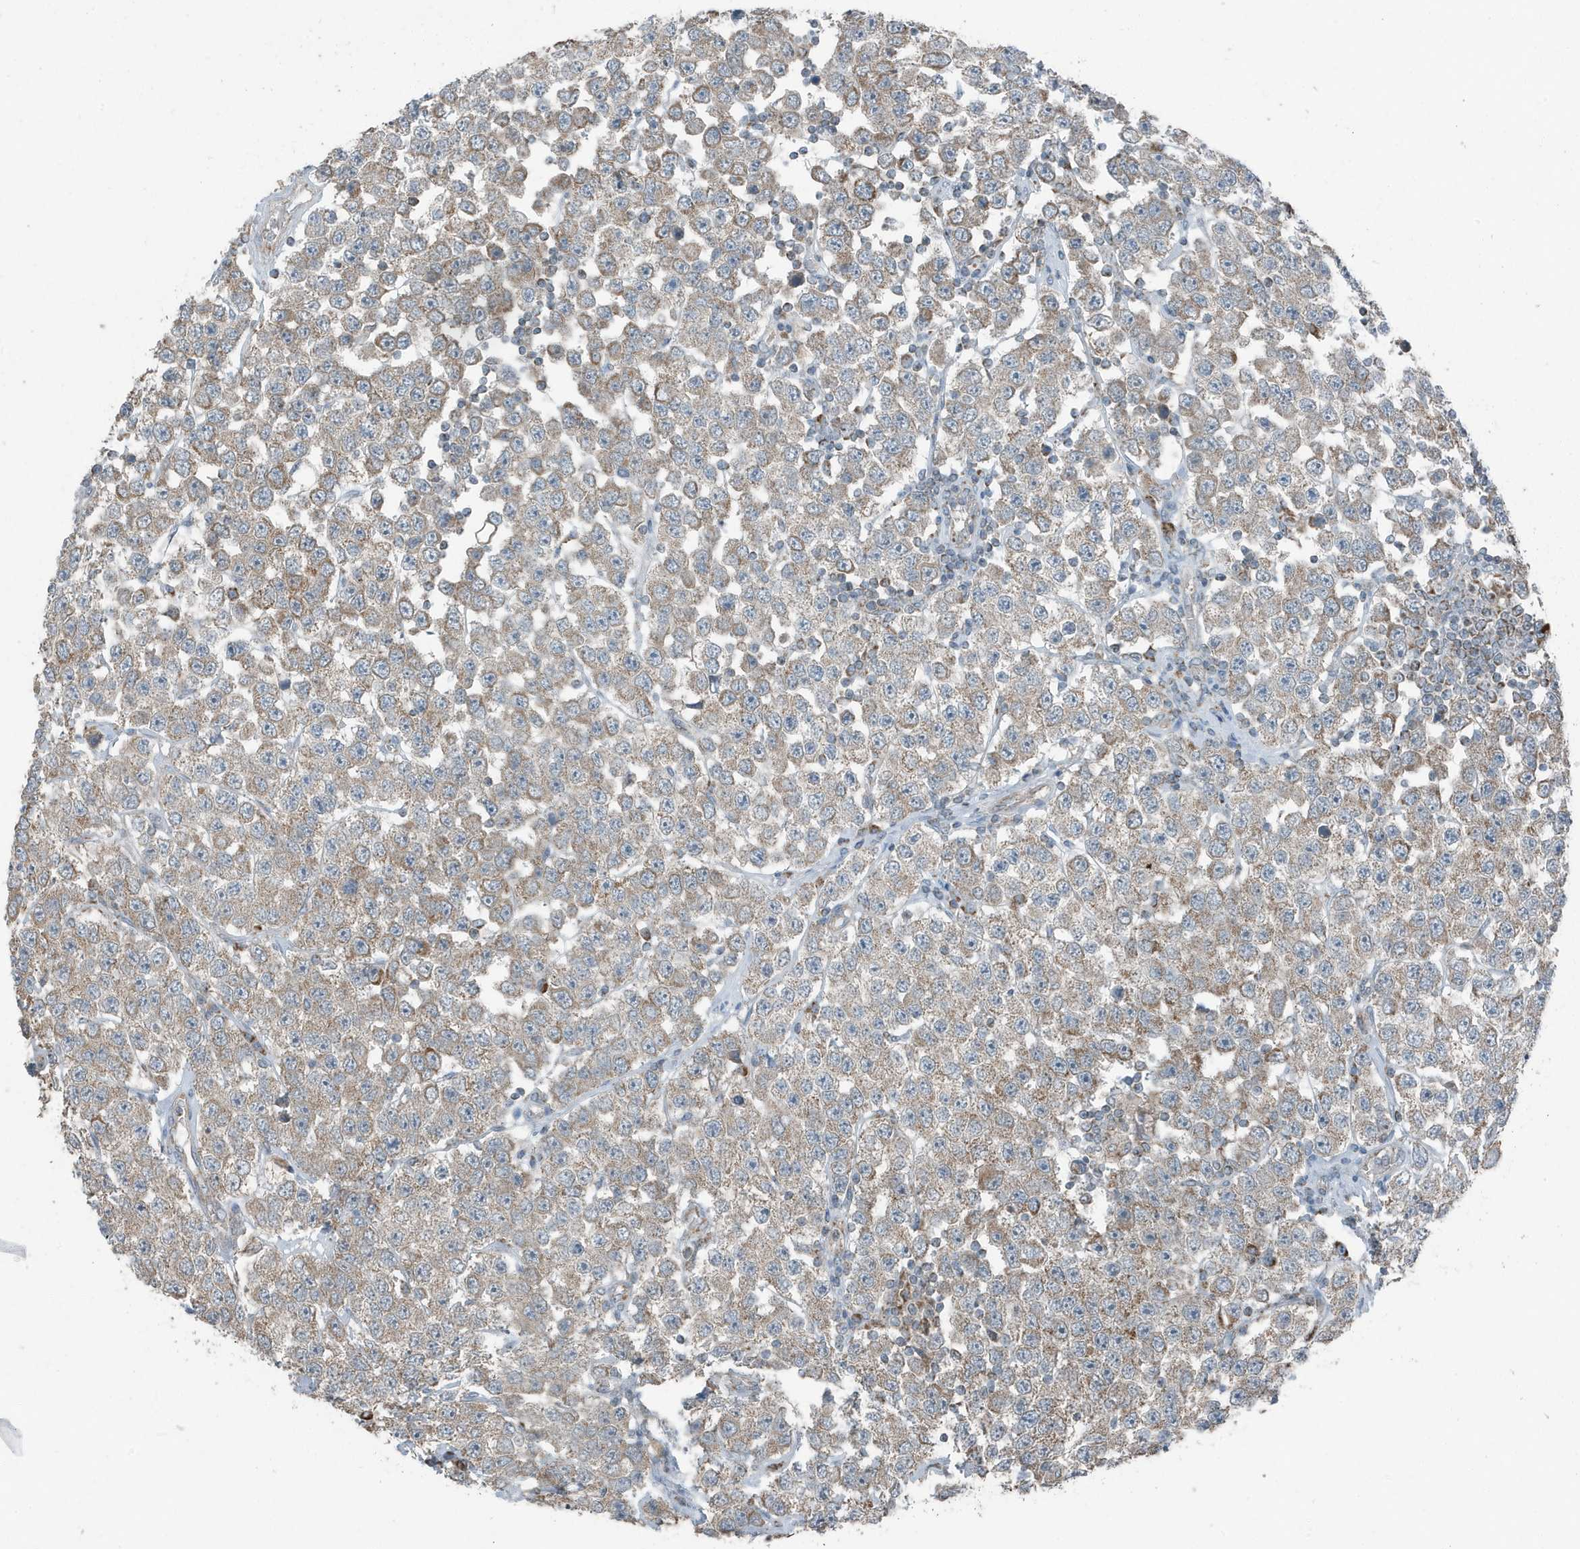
{"staining": {"intensity": "weak", "quantity": "25%-75%", "location": "cytoplasmic/membranous"}, "tissue": "testis cancer", "cell_type": "Tumor cells", "image_type": "cancer", "snomed": [{"axis": "morphology", "description": "Seminoma, NOS"}, {"axis": "topography", "description": "Testis"}], "caption": "Weak cytoplasmic/membranous staining for a protein is seen in about 25%-75% of tumor cells of testis seminoma using IHC.", "gene": "MT-CYB", "patient": {"sex": "male", "age": 28}}